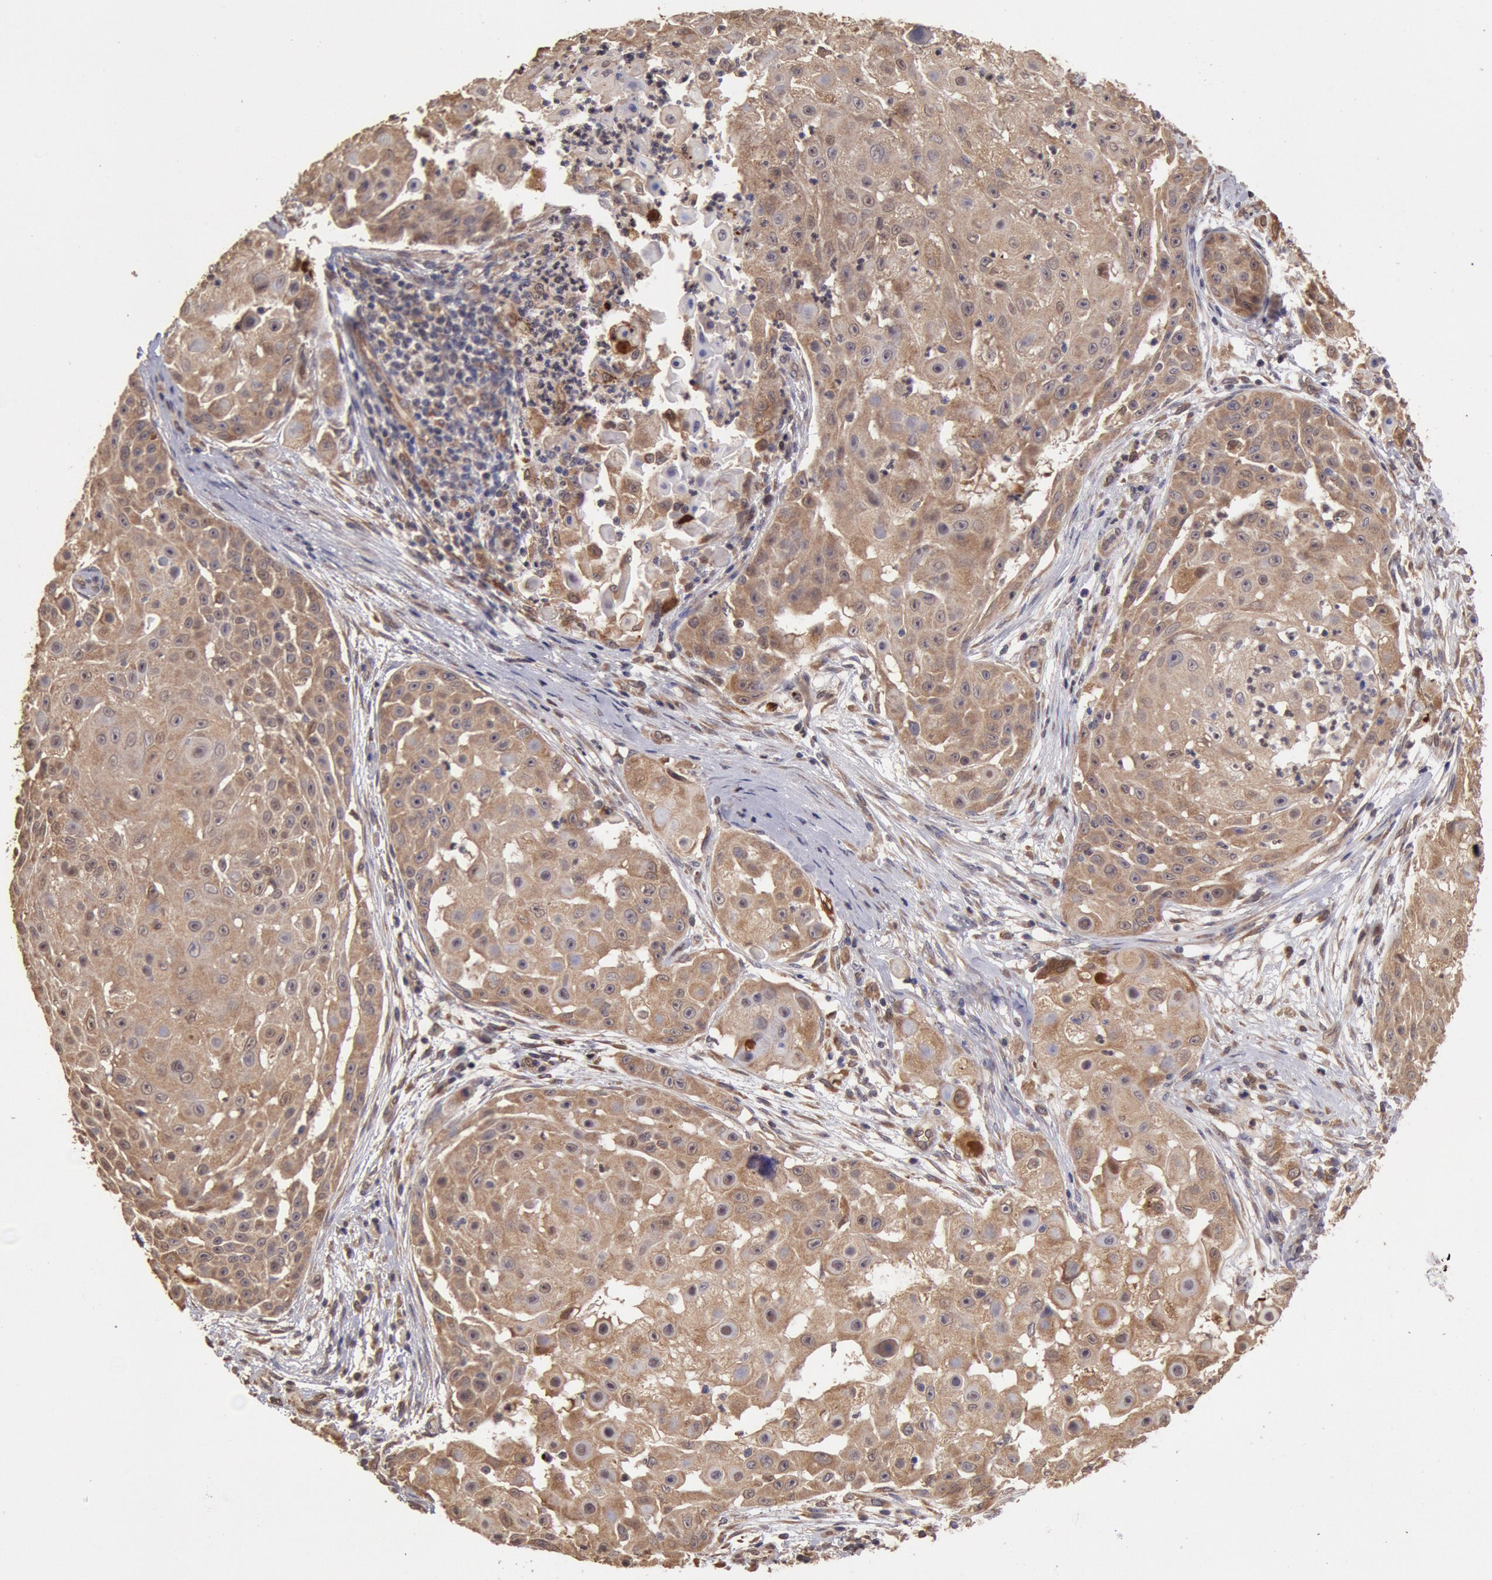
{"staining": {"intensity": "moderate", "quantity": ">75%", "location": "cytoplasmic/membranous"}, "tissue": "skin cancer", "cell_type": "Tumor cells", "image_type": "cancer", "snomed": [{"axis": "morphology", "description": "Squamous cell carcinoma, NOS"}, {"axis": "topography", "description": "Skin"}], "caption": "IHC micrograph of skin cancer (squamous cell carcinoma) stained for a protein (brown), which displays medium levels of moderate cytoplasmic/membranous staining in about >75% of tumor cells.", "gene": "COMT", "patient": {"sex": "female", "age": 57}}